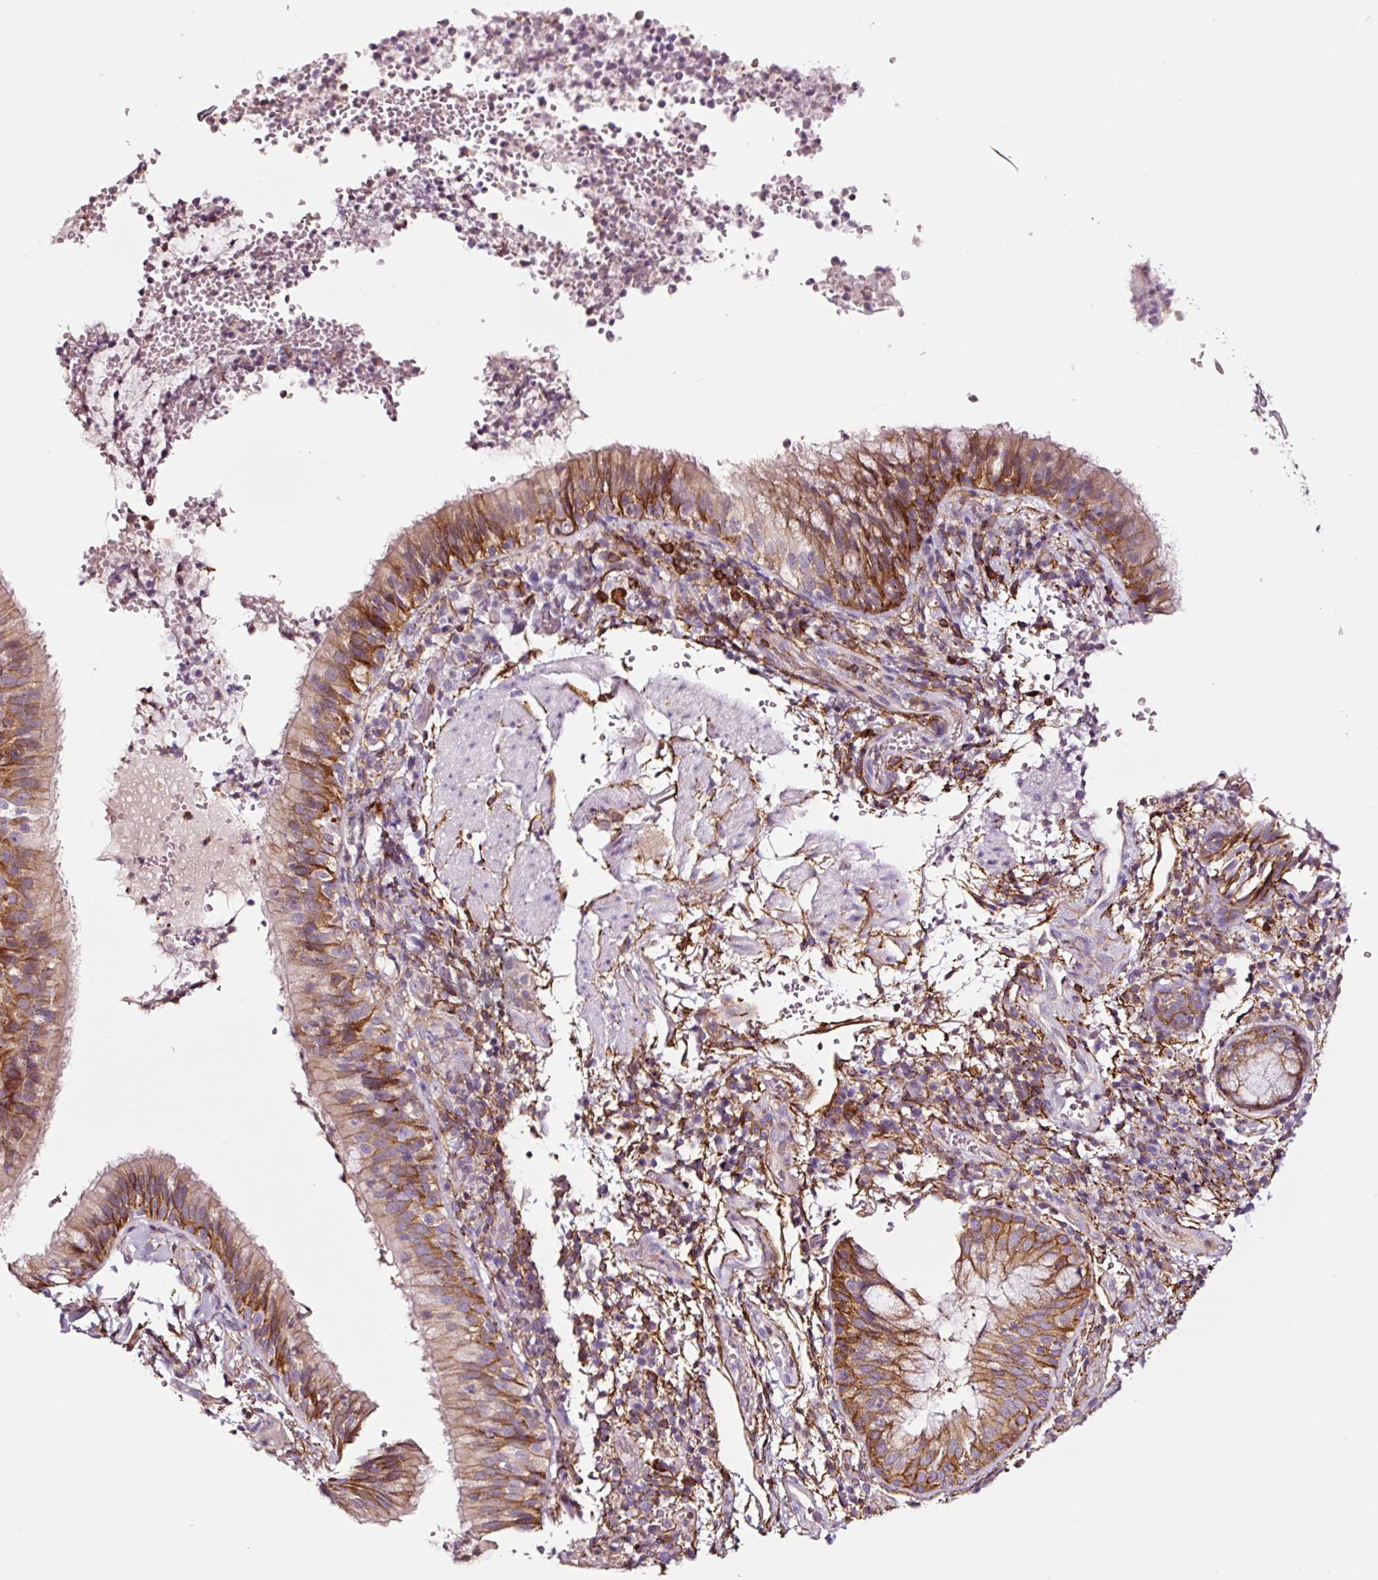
{"staining": {"intensity": "moderate", "quantity": ">75%", "location": "cytoplasmic/membranous"}, "tissue": "bronchus", "cell_type": "Respiratory epithelial cells", "image_type": "normal", "snomed": [{"axis": "morphology", "description": "Normal tissue, NOS"}, {"axis": "topography", "description": "Cartilage tissue"}, {"axis": "topography", "description": "Bronchus"}], "caption": "Moderate cytoplasmic/membranous expression for a protein is identified in about >75% of respiratory epithelial cells of unremarkable bronchus using immunohistochemistry.", "gene": "ADD3", "patient": {"sex": "male", "age": 56}}